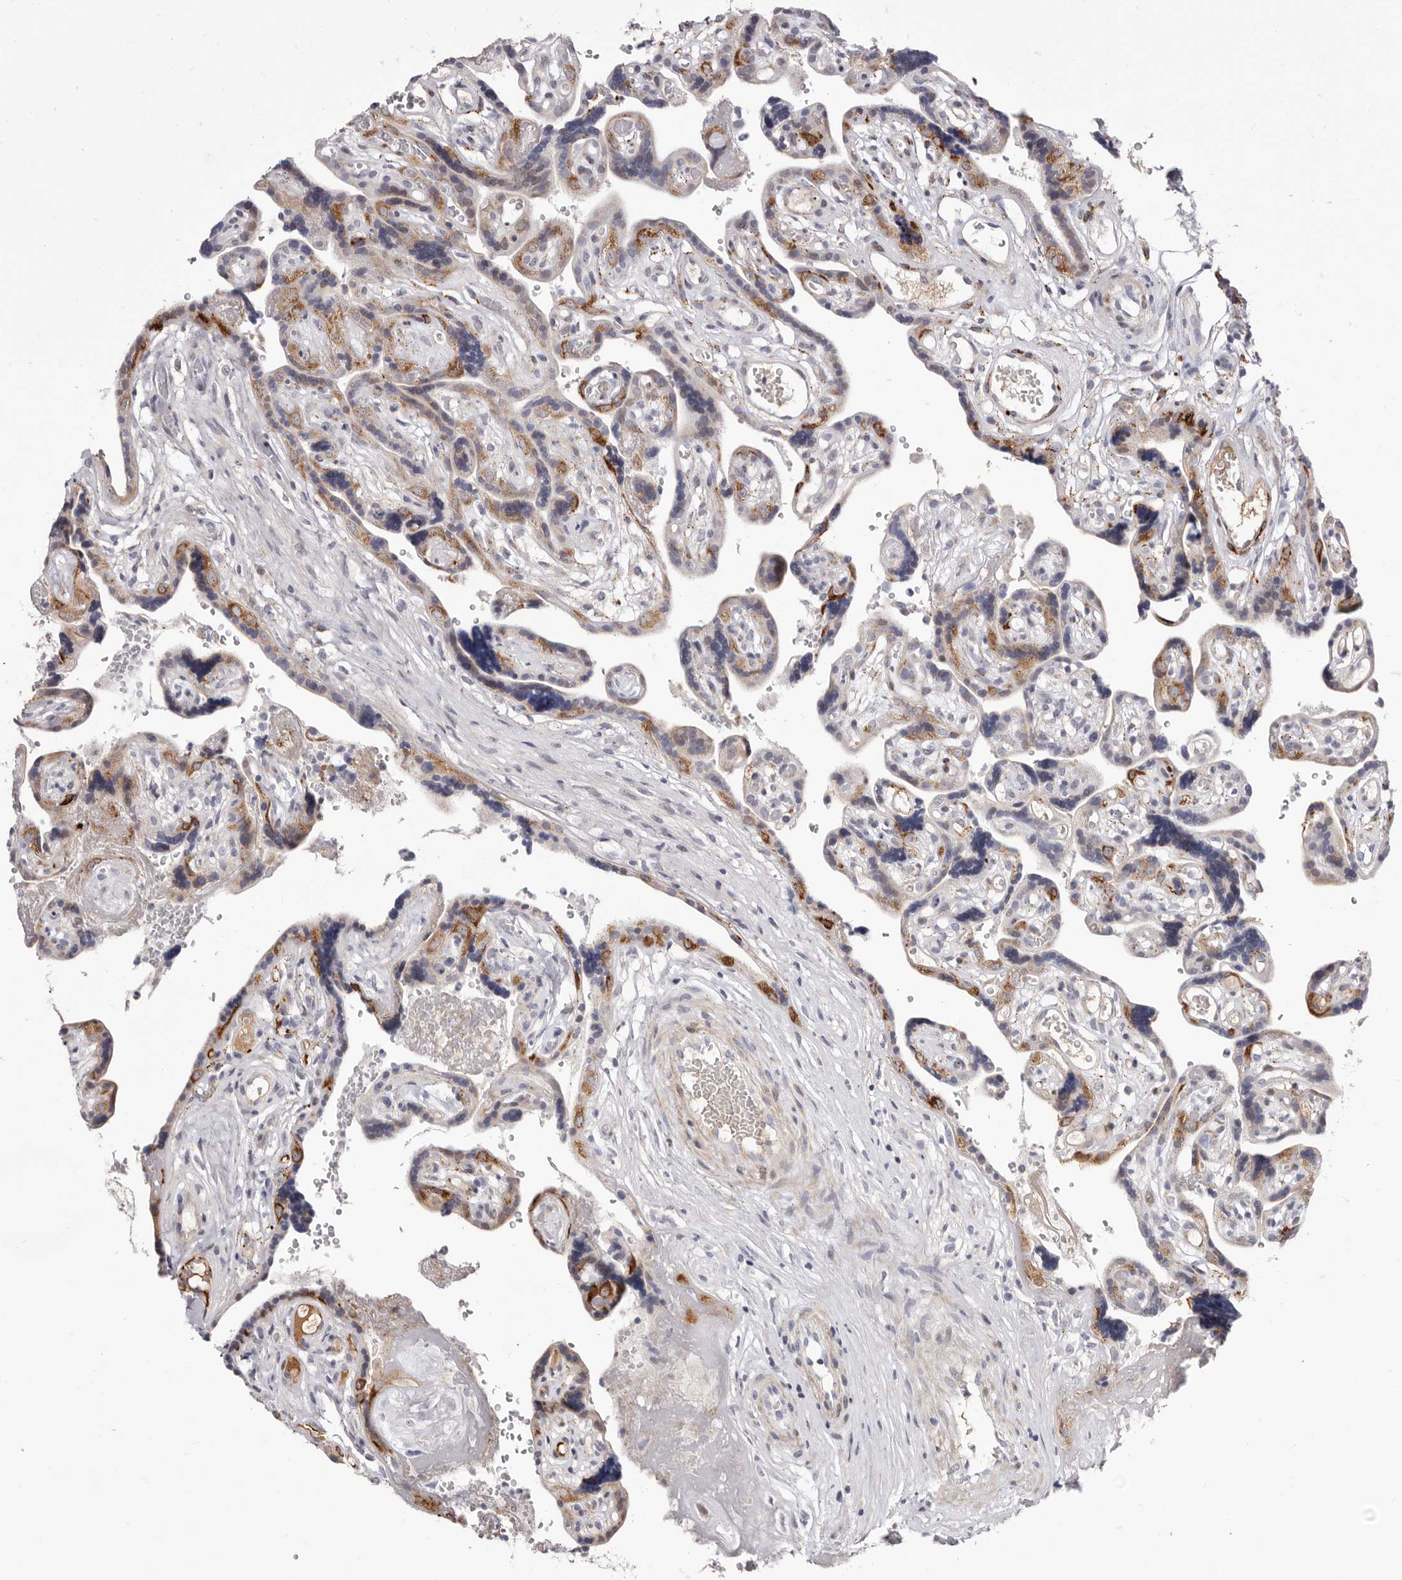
{"staining": {"intensity": "negative", "quantity": "none", "location": "none"}, "tissue": "placenta", "cell_type": "Decidual cells", "image_type": "normal", "snomed": [{"axis": "morphology", "description": "Normal tissue, NOS"}, {"axis": "topography", "description": "Placenta"}], "caption": "Histopathology image shows no significant protein positivity in decidual cells of benign placenta.", "gene": "NUBPL", "patient": {"sex": "female", "age": 30}}